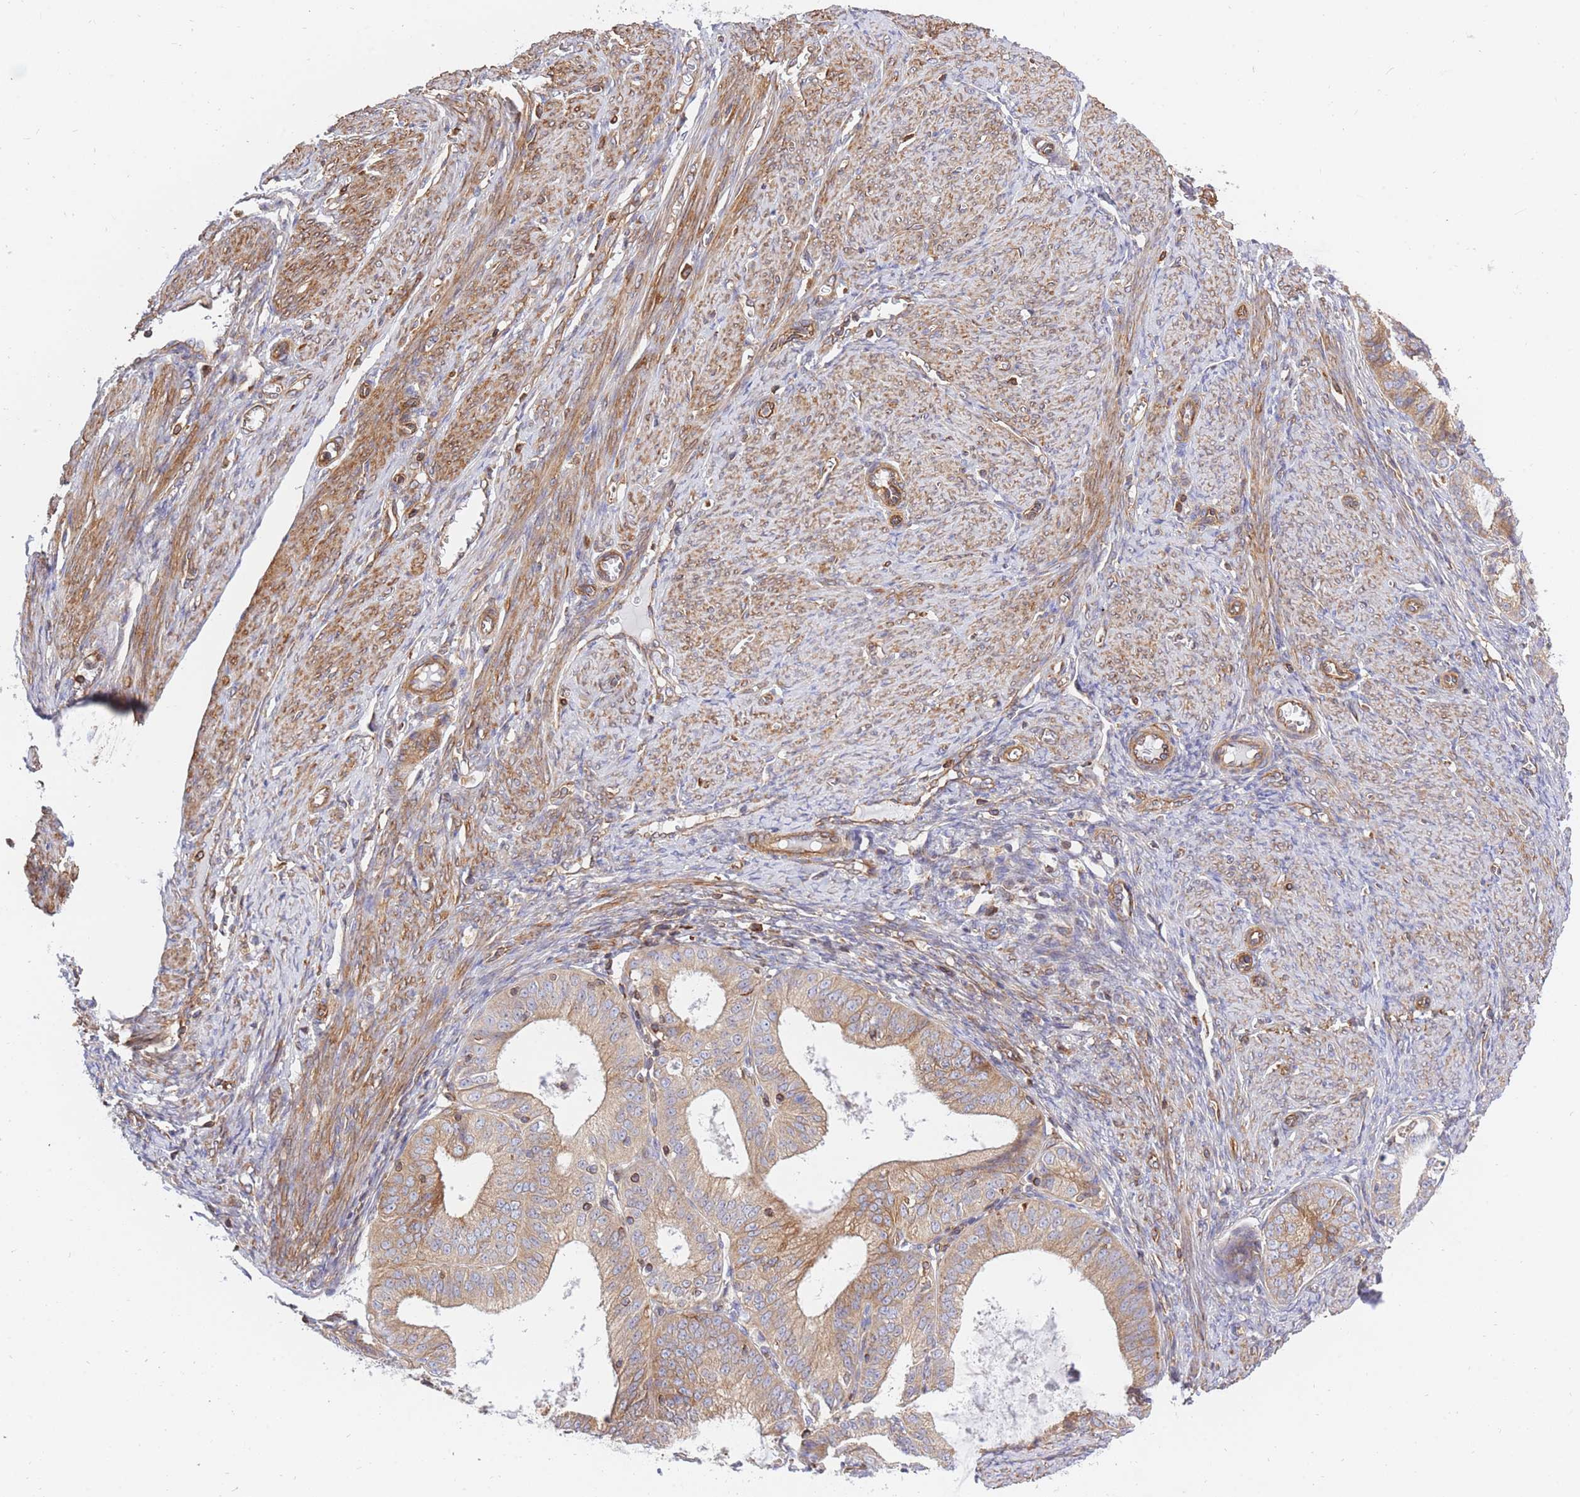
{"staining": {"intensity": "moderate", "quantity": ">75%", "location": "cytoplasmic/membranous"}, "tissue": "endometrial cancer", "cell_type": "Tumor cells", "image_type": "cancer", "snomed": [{"axis": "morphology", "description": "Adenocarcinoma, NOS"}, {"axis": "topography", "description": "Endometrium"}], "caption": "Endometrial cancer was stained to show a protein in brown. There is medium levels of moderate cytoplasmic/membranous staining in approximately >75% of tumor cells.", "gene": "REM1", "patient": {"sex": "female", "age": 51}}